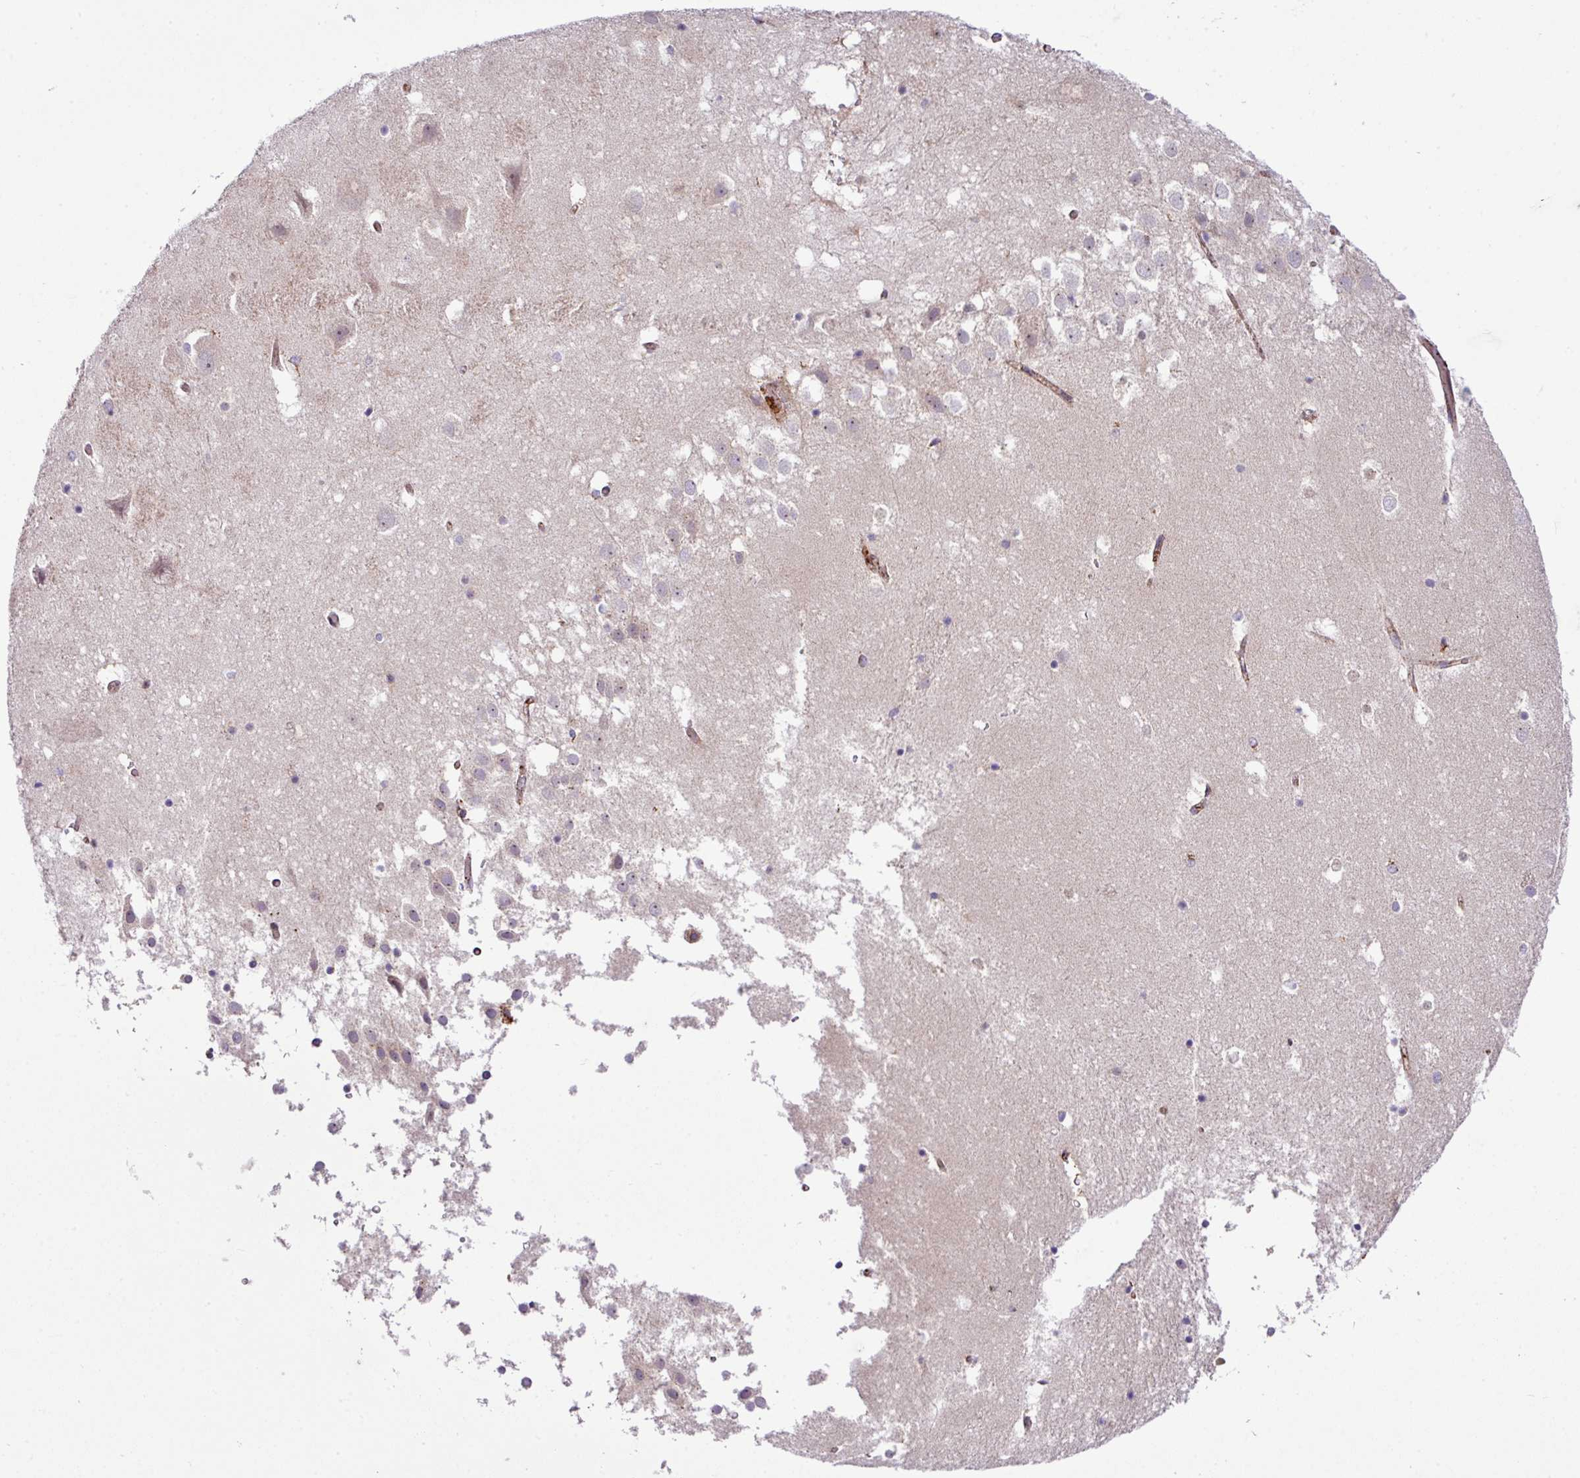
{"staining": {"intensity": "negative", "quantity": "none", "location": "none"}, "tissue": "hippocampus", "cell_type": "Glial cells", "image_type": "normal", "snomed": [{"axis": "morphology", "description": "Normal tissue, NOS"}, {"axis": "topography", "description": "Hippocampus"}], "caption": "Protein analysis of unremarkable hippocampus displays no significant positivity in glial cells. (DAB immunohistochemistry (IHC), high magnification).", "gene": "ZNF569", "patient": {"sex": "female", "age": 52}}